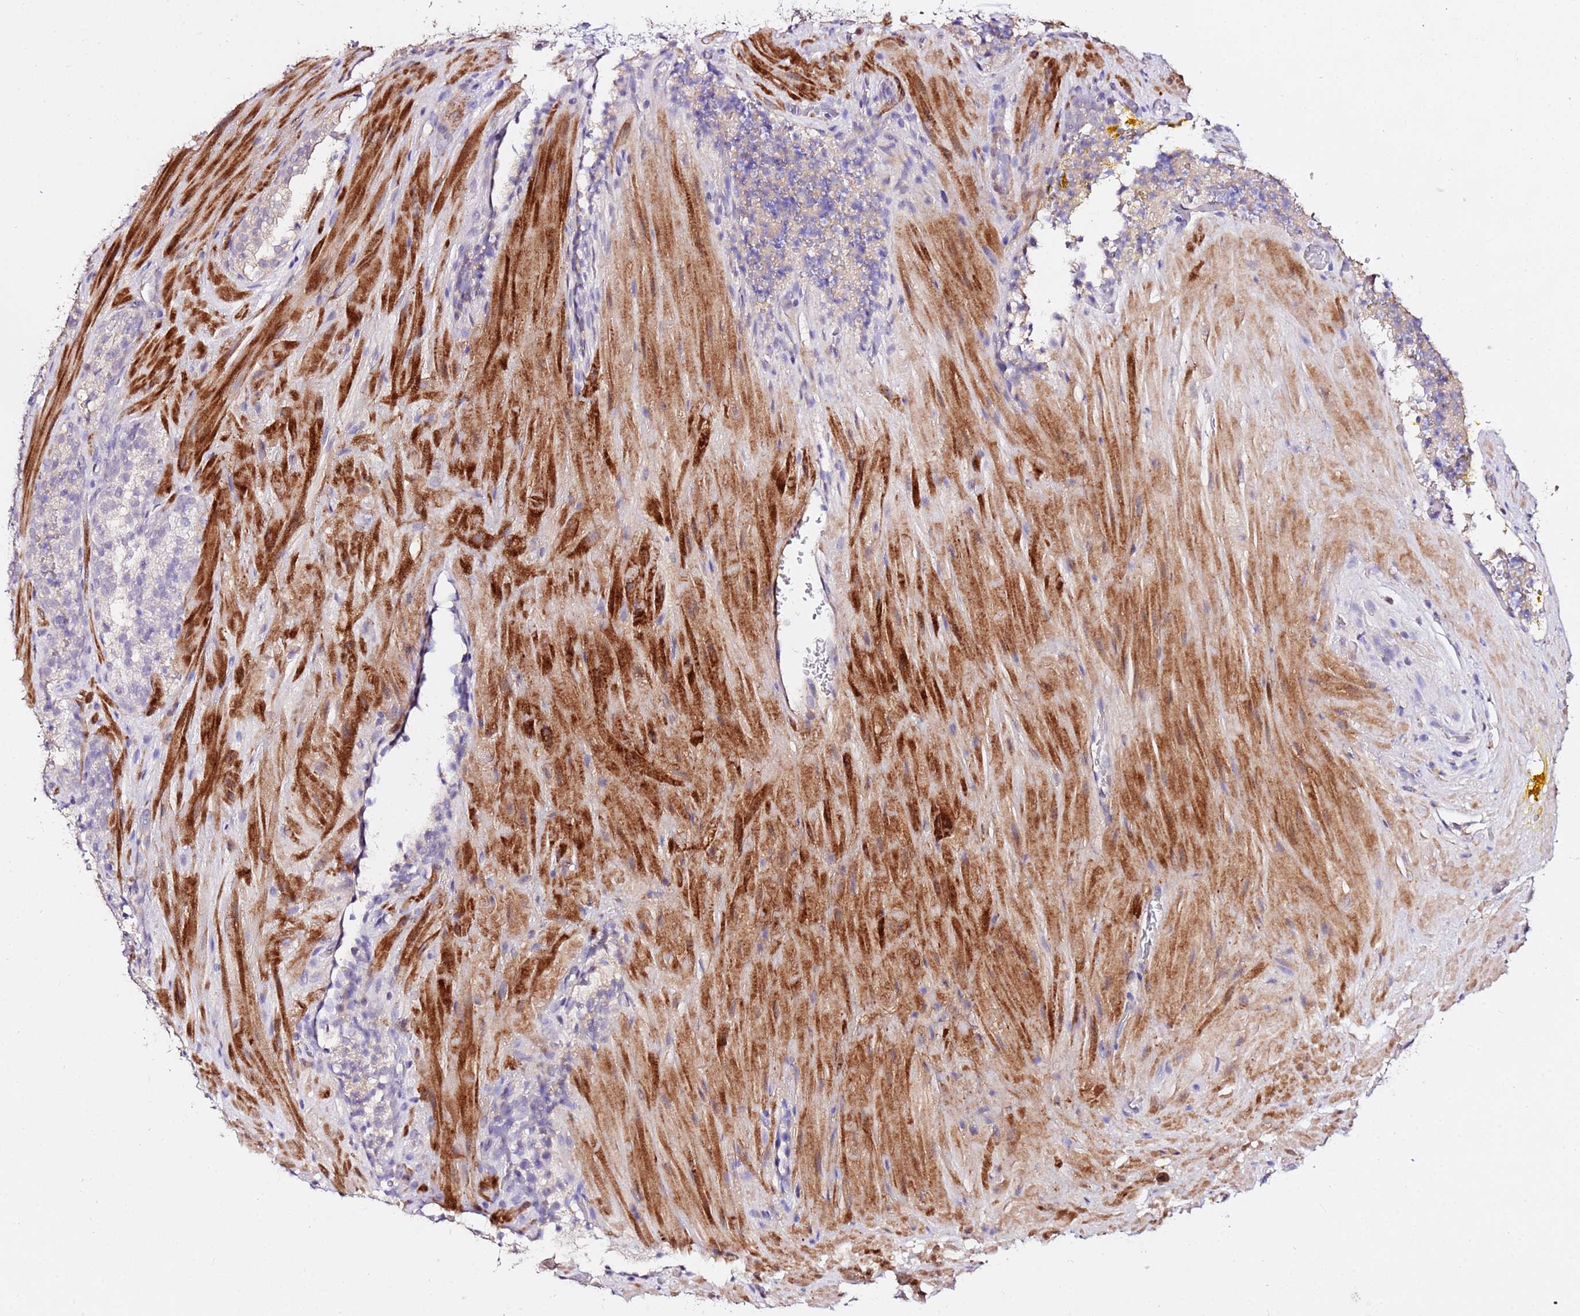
{"staining": {"intensity": "negative", "quantity": "none", "location": "none"}, "tissue": "prostate cancer", "cell_type": "Tumor cells", "image_type": "cancer", "snomed": [{"axis": "morphology", "description": "Adenocarcinoma, High grade"}, {"axis": "topography", "description": "Prostate"}], "caption": "Prostate cancer was stained to show a protein in brown. There is no significant staining in tumor cells.", "gene": "ART5", "patient": {"sex": "male", "age": 56}}